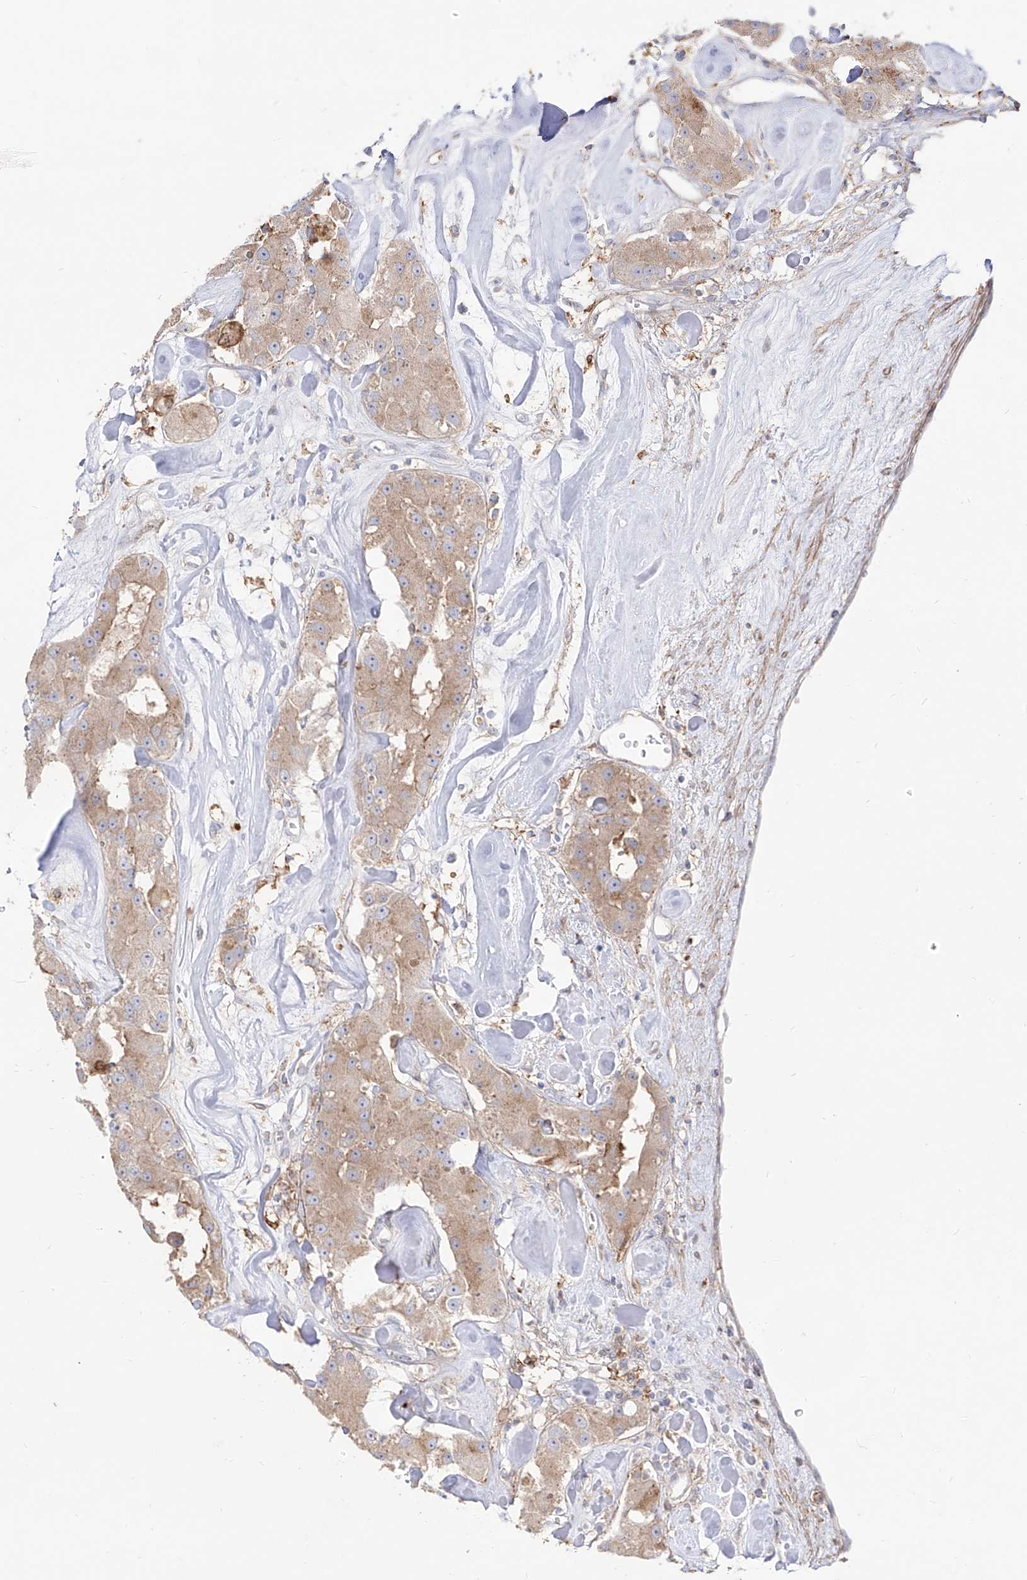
{"staining": {"intensity": "weak", "quantity": ">75%", "location": "cytoplasmic/membranous"}, "tissue": "carcinoid", "cell_type": "Tumor cells", "image_type": "cancer", "snomed": [{"axis": "morphology", "description": "Carcinoid, malignant, NOS"}, {"axis": "topography", "description": "Pancreas"}], "caption": "There is low levels of weak cytoplasmic/membranous positivity in tumor cells of carcinoid, as demonstrated by immunohistochemical staining (brown color).", "gene": "ZGRF1", "patient": {"sex": "male", "age": 41}}